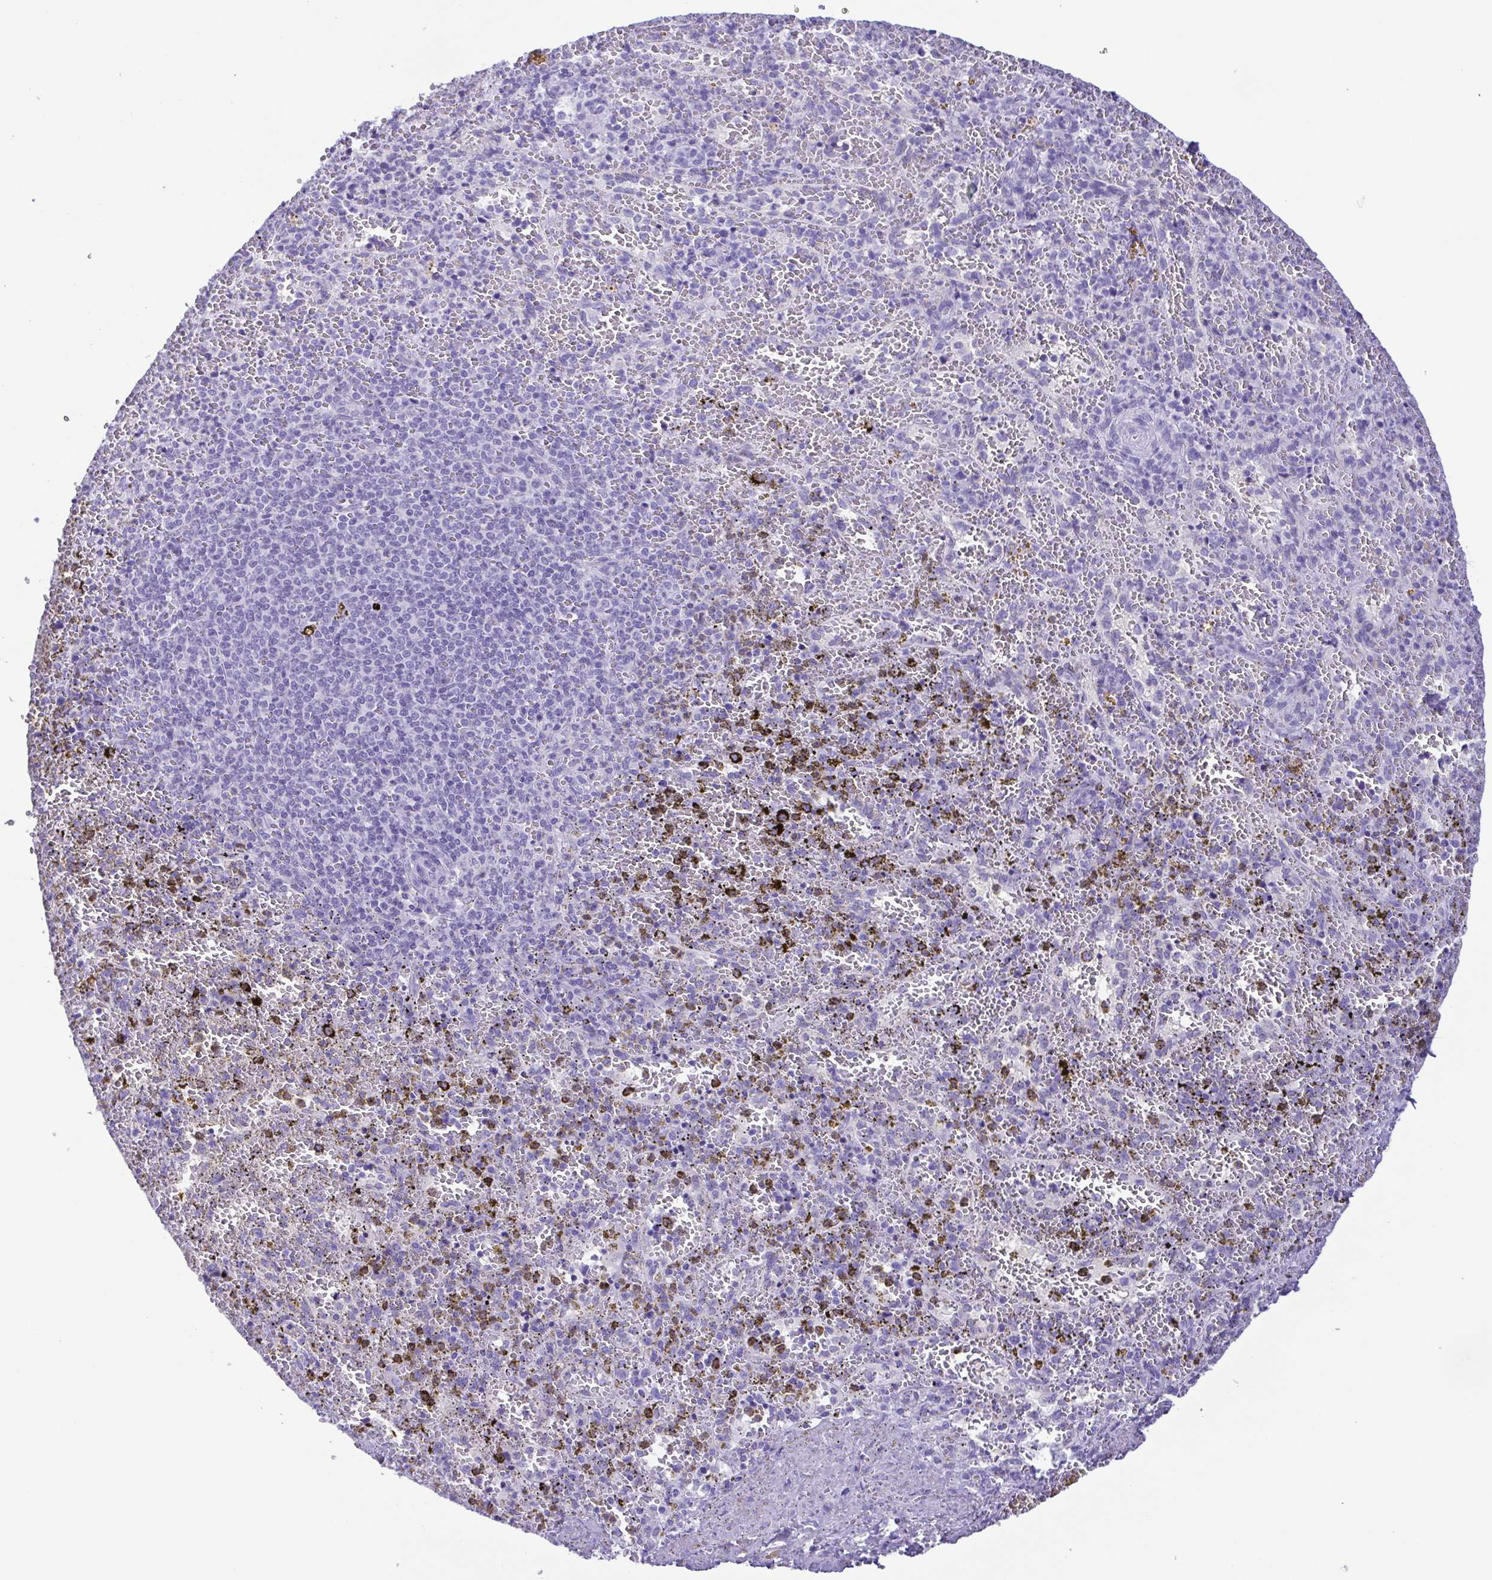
{"staining": {"intensity": "negative", "quantity": "none", "location": "none"}, "tissue": "spleen", "cell_type": "Cells in red pulp", "image_type": "normal", "snomed": [{"axis": "morphology", "description": "Normal tissue, NOS"}, {"axis": "topography", "description": "Spleen"}], "caption": "High power microscopy micrograph of an IHC image of benign spleen, revealing no significant staining in cells in red pulp.", "gene": "OVGP1", "patient": {"sex": "female", "age": 50}}